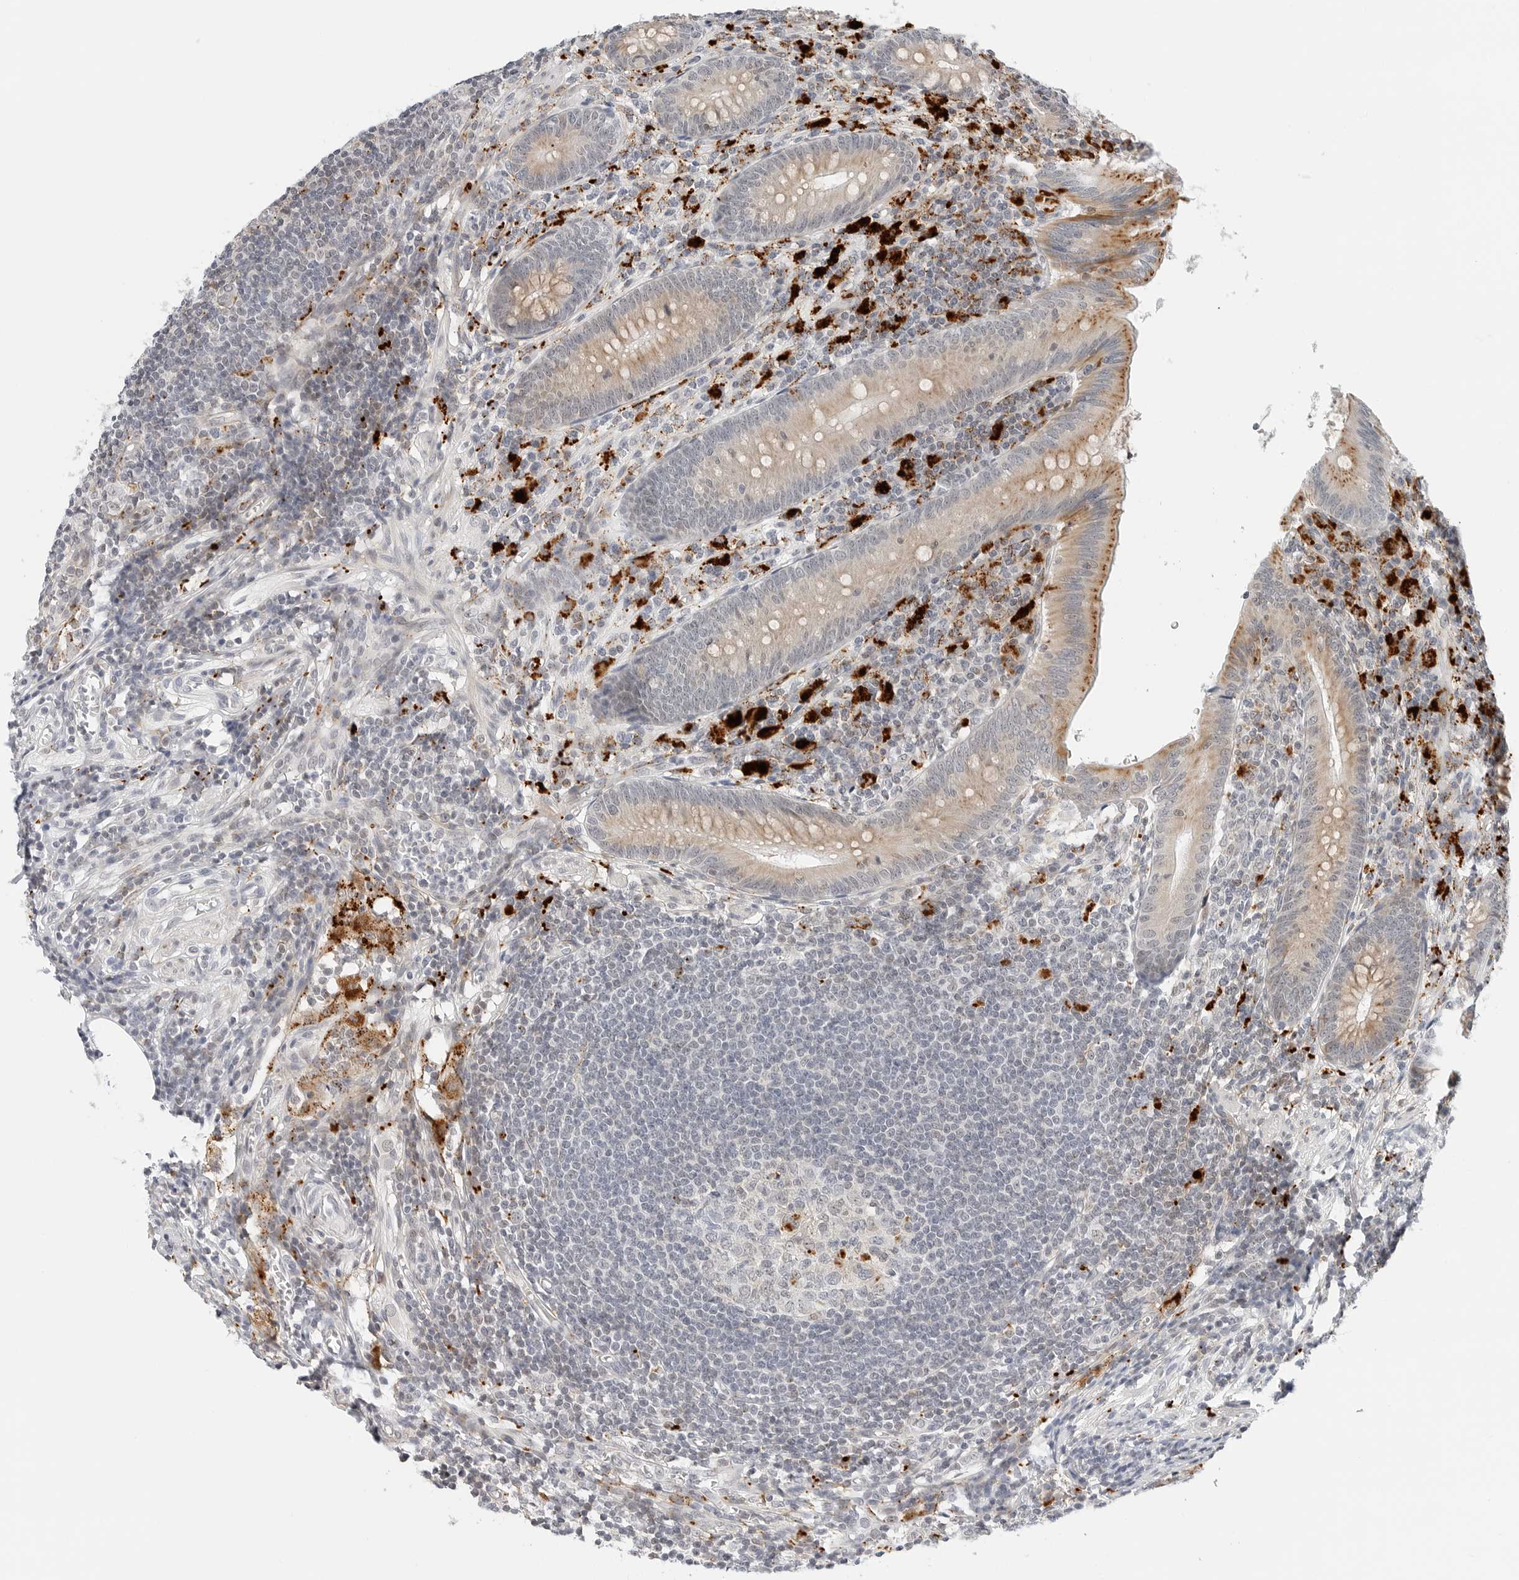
{"staining": {"intensity": "moderate", "quantity": "25%-75%", "location": "cytoplasmic/membranous"}, "tissue": "appendix", "cell_type": "Glandular cells", "image_type": "normal", "snomed": [{"axis": "morphology", "description": "Normal tissue, NOS"}, {"axis": "morphology", "description": "Inflammation, NOS"}, {"axis": "topography", "description": "Appendix"}], "caption": "Protein positivity by immunohistochemistry reveals moderate cytoplasmic/membranous staining in about 25%-75% of glandular cells in normal appendix.", "gene": "TSEN2", "patient": {"sex": "male", "age": 46}}